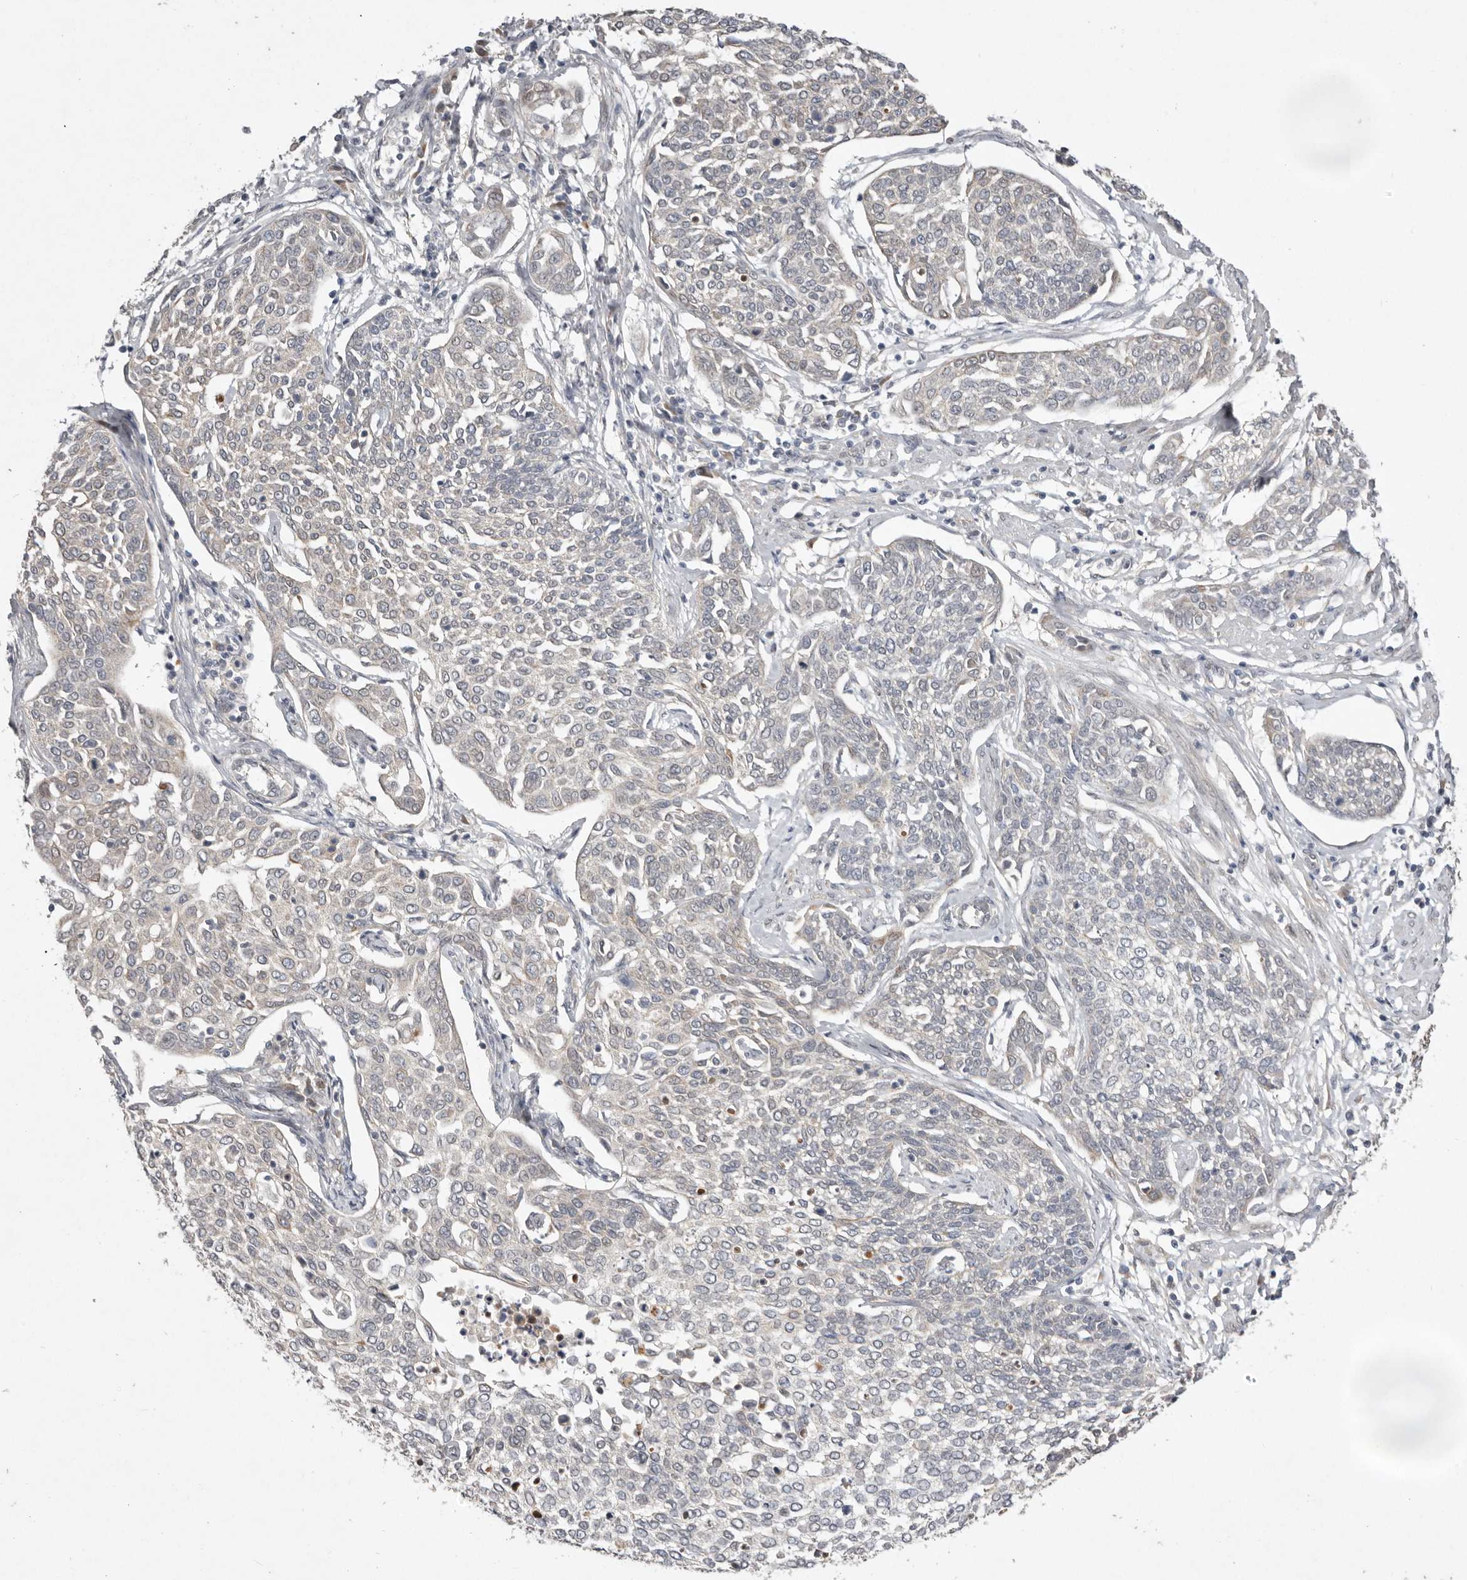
{"staining": {"intensity": "negative", "quantity": "none", "location": "none"}, "tissue": "cervical cancer", "cell_type": "Tumor cells", "image_type": "cancer", "snomed": [{"axis": "morphology", "description": "Squamous cell carcinoma, NOS"}, {"axis": "topography", "description": "Cervix"}], "caption": "Tumor cells show no significant staining in squamous cell carcinoma (cervical). (DAB immunohistochemistry (IHC) visualized using brightfield microscopy, high magnification).", "gene": "NSUN4", "patient": {"sex": "female", "age": 34}}